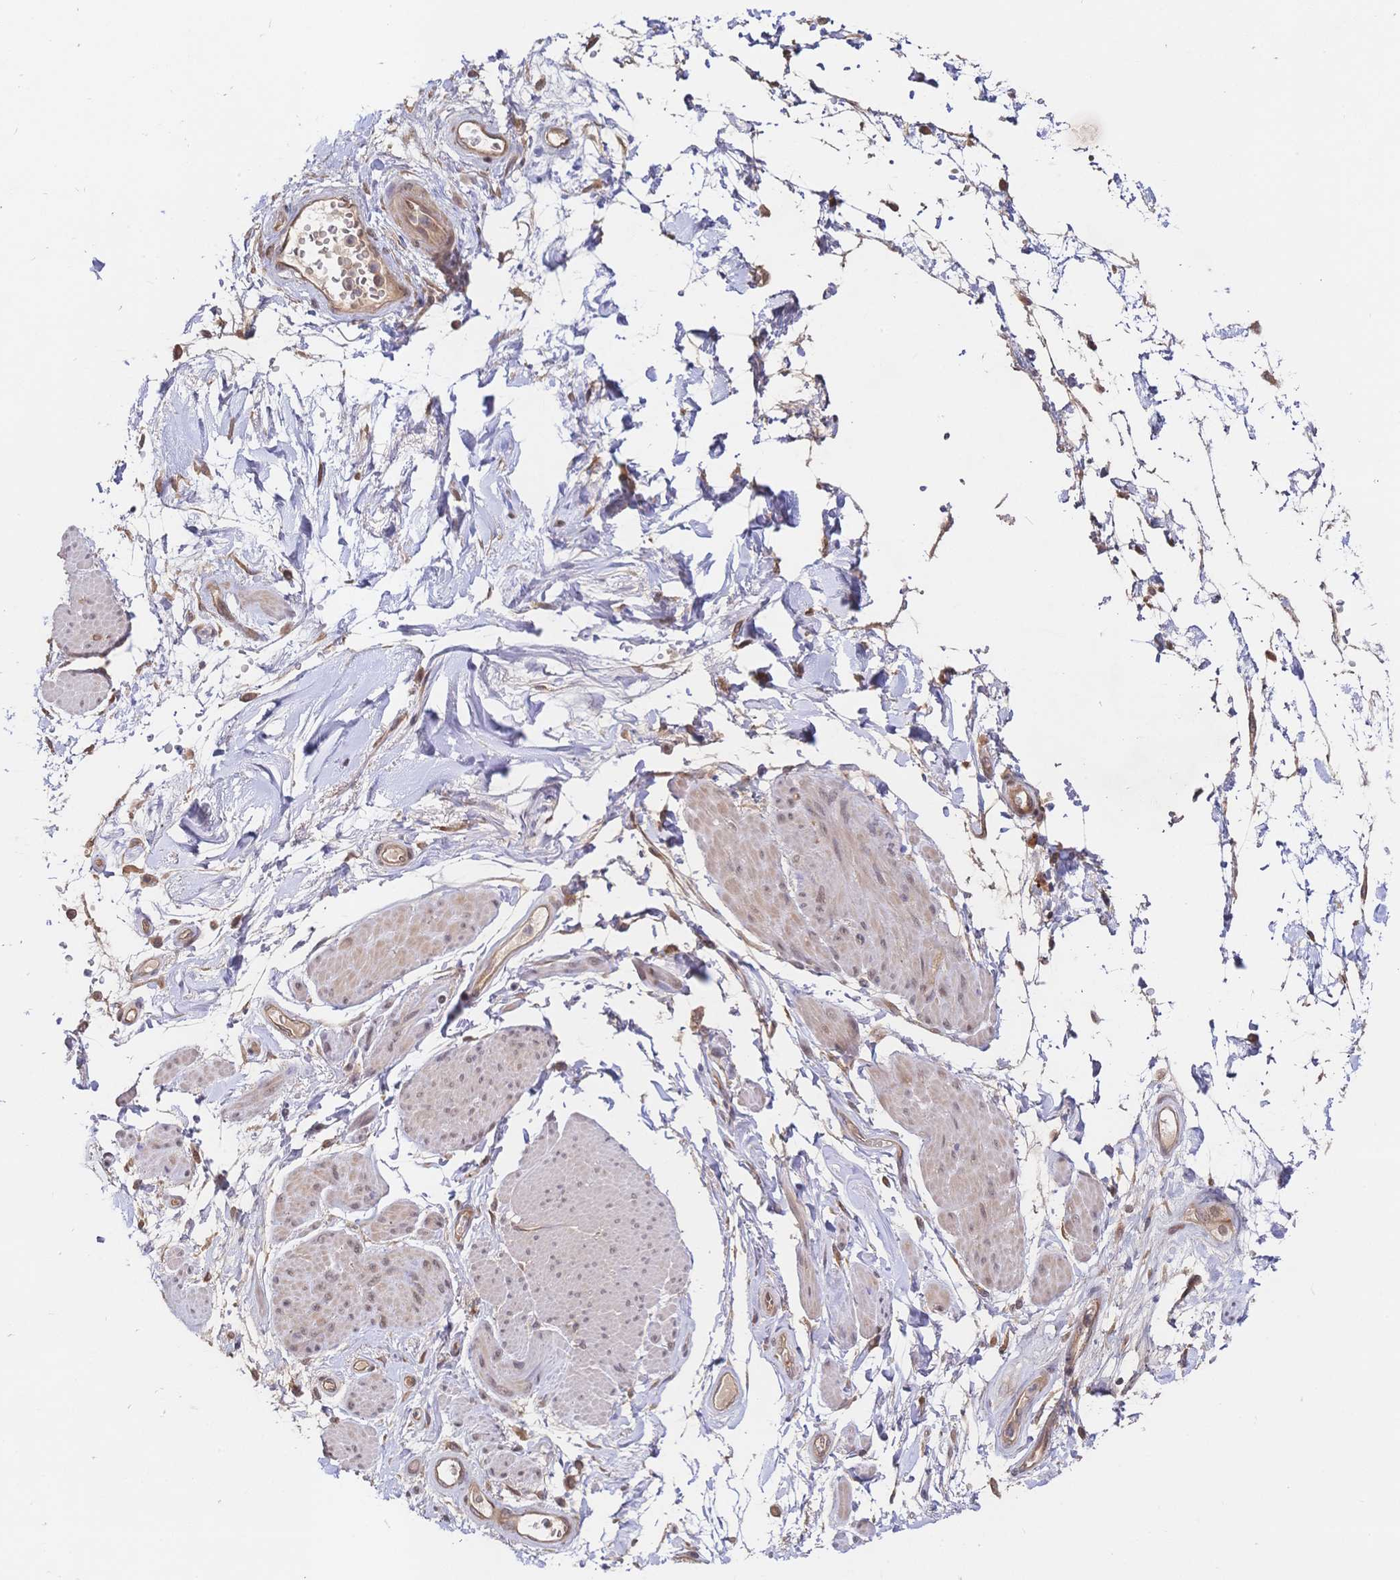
{"staining": {"intensity": "negative", "quantity": "none", "location": "none"}, "tissue": "soft tissue", "cell_type": "Fibroblasts", "image_type": "normal", "snomed": [{"axis": "morphology", "description": "Normal tissue, NOS"}, {"axis": "topography", "description": "Urinary bladder"}, {"axis": "topography", "description": "Peripheral nerve tissue"}], "caption": "Protein analysis of normal soft tissue exhibits no significant expression in fibroblasts.", "gene": "LMO4", "patient": {"sex": "female", "age": 60}}